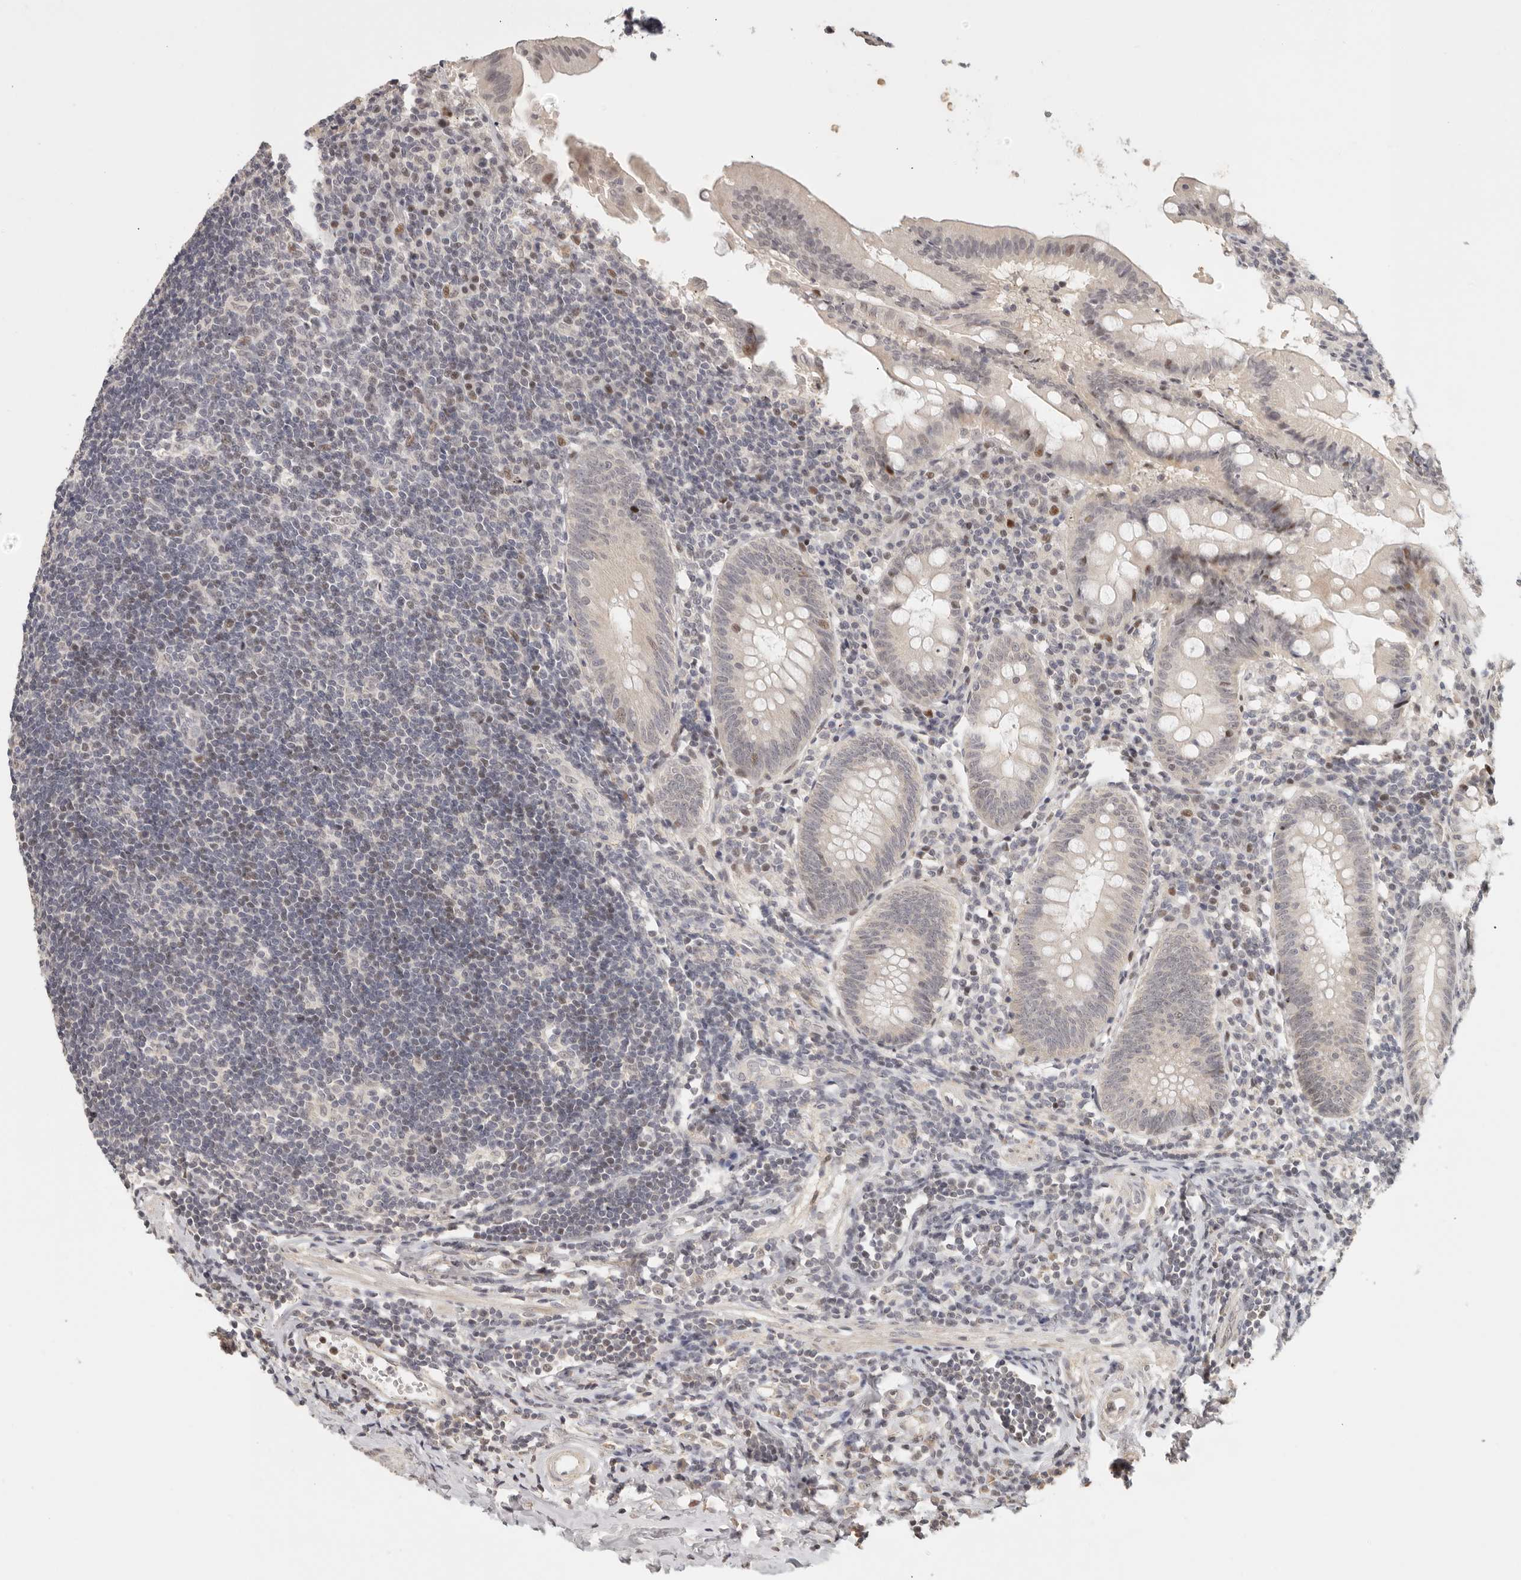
{"staining": {"intensity": "weak", "quantity": ">75%", "location": "cytoplasmic/membranous,nuclear"}, "tissue": "appendix", "cell_type": "Glandular cells", "image_type": "normal", "snomed": [{"axis": "morphology", "description": "Normal tissue, NOS"}, {"axis": "topography", "description": "Appendix"}], "caption": "High-magnification brightfield microscopy of benign appendix stained with DAB (3,3'-diaminobenzidine) (brown) and counterstained with hematoxylin (blue). glandular cells exhibit weak cytoplasmic/membranous,nuclear positivity is identified in about>75% of cells.", "gene": "GPBP1L1", "patient": {"sex": "female", "age": 54}}